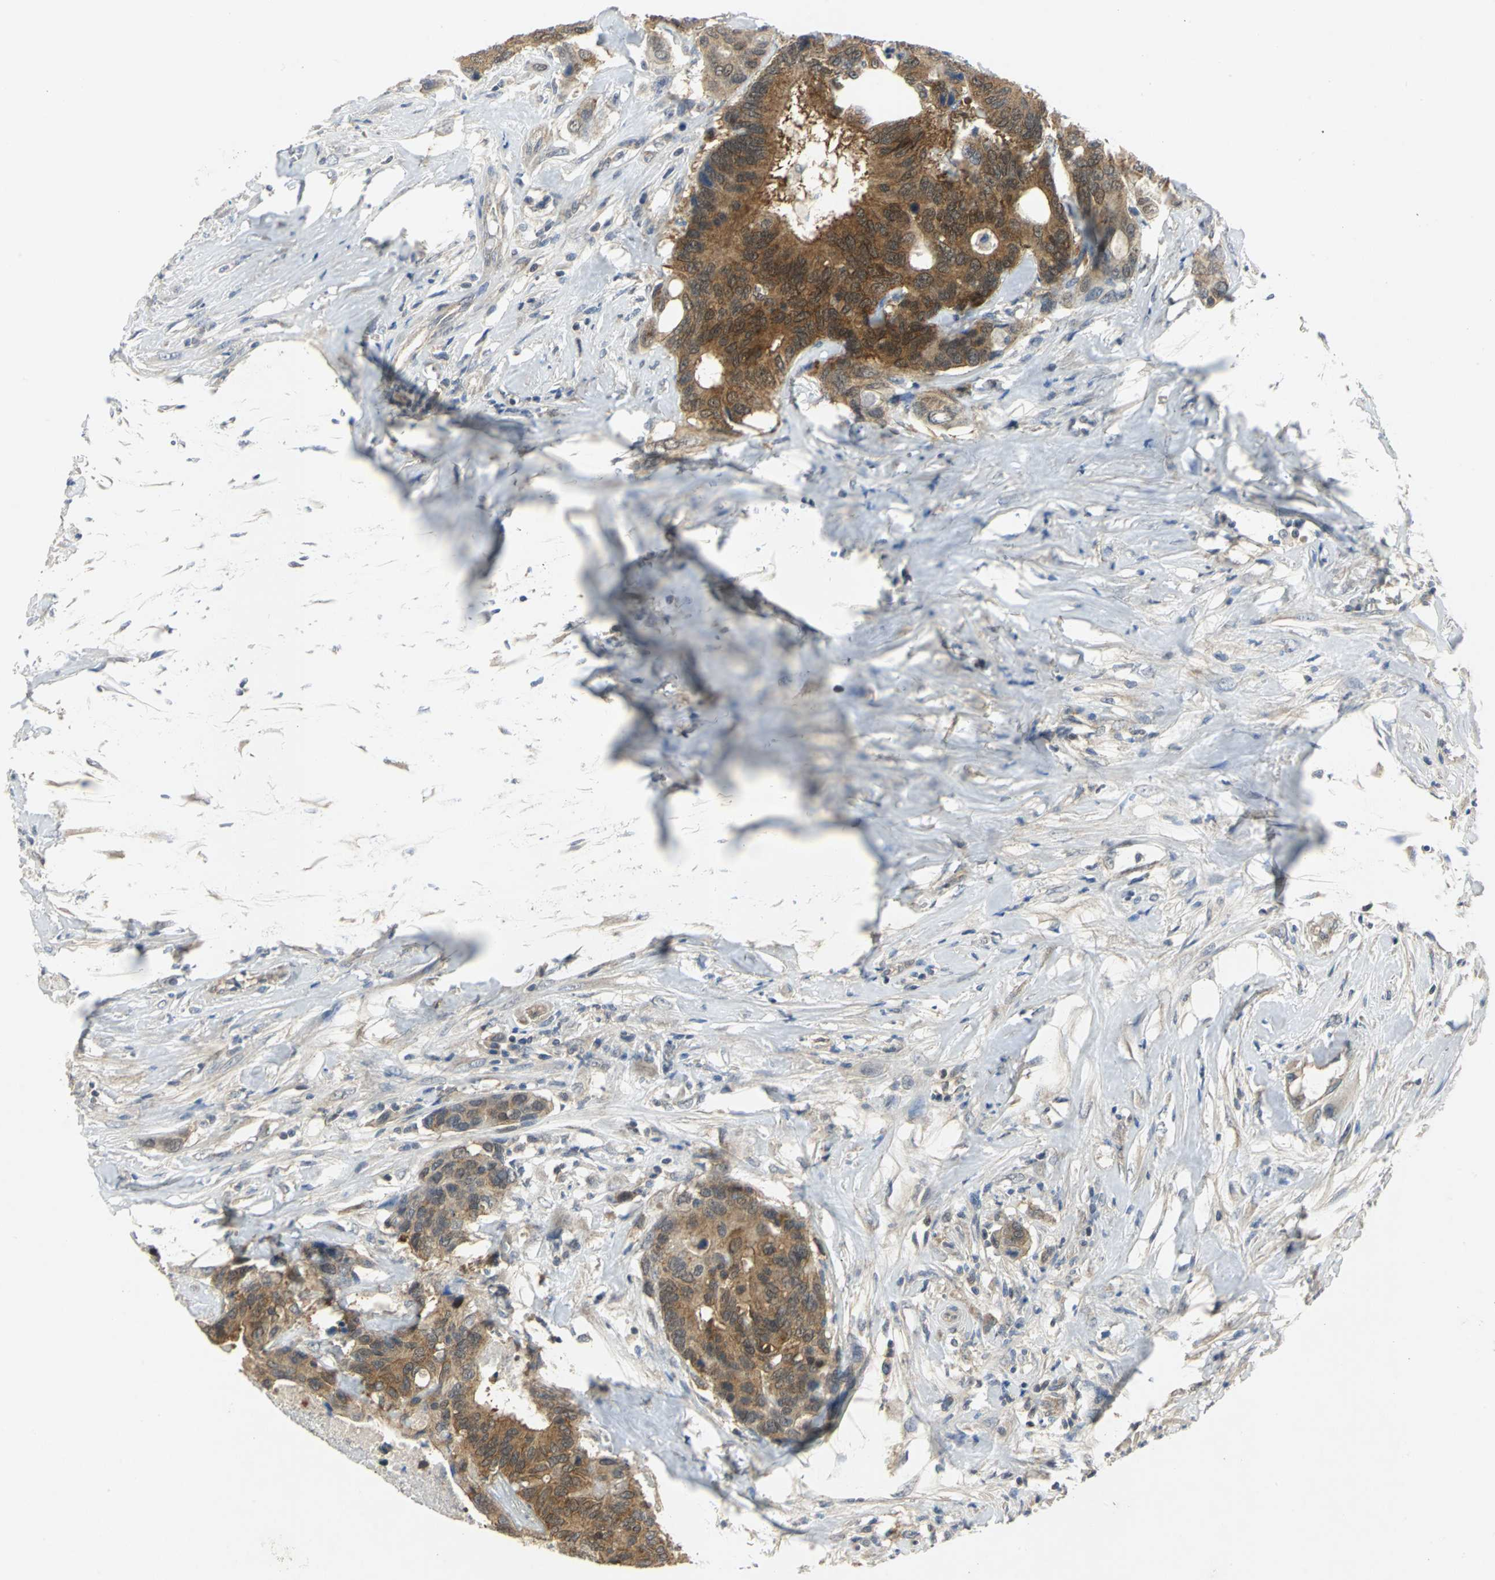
{"staining": {"intensity": "strong", "quantity": ">75%", "location": "cytoplasmic/membranous"}, "tissue": "colorectal cancer", "cell_type": "Tumor cells", "image_type": "cancer", "snomed": [{"axis": "morphology", "description": "Adenocarcinoma, NOS"}, {"axis": "topography", "description": "Rectum"}], "caption": "There is high levels of strong cytoplasmic/membranous staining in tumor cells of colorectal adenocarcinoma, as demonstrated by immunohistochemical staining (brown color).", "gene": "PPIA", "patient": {"sex": "male", "age": 55}}